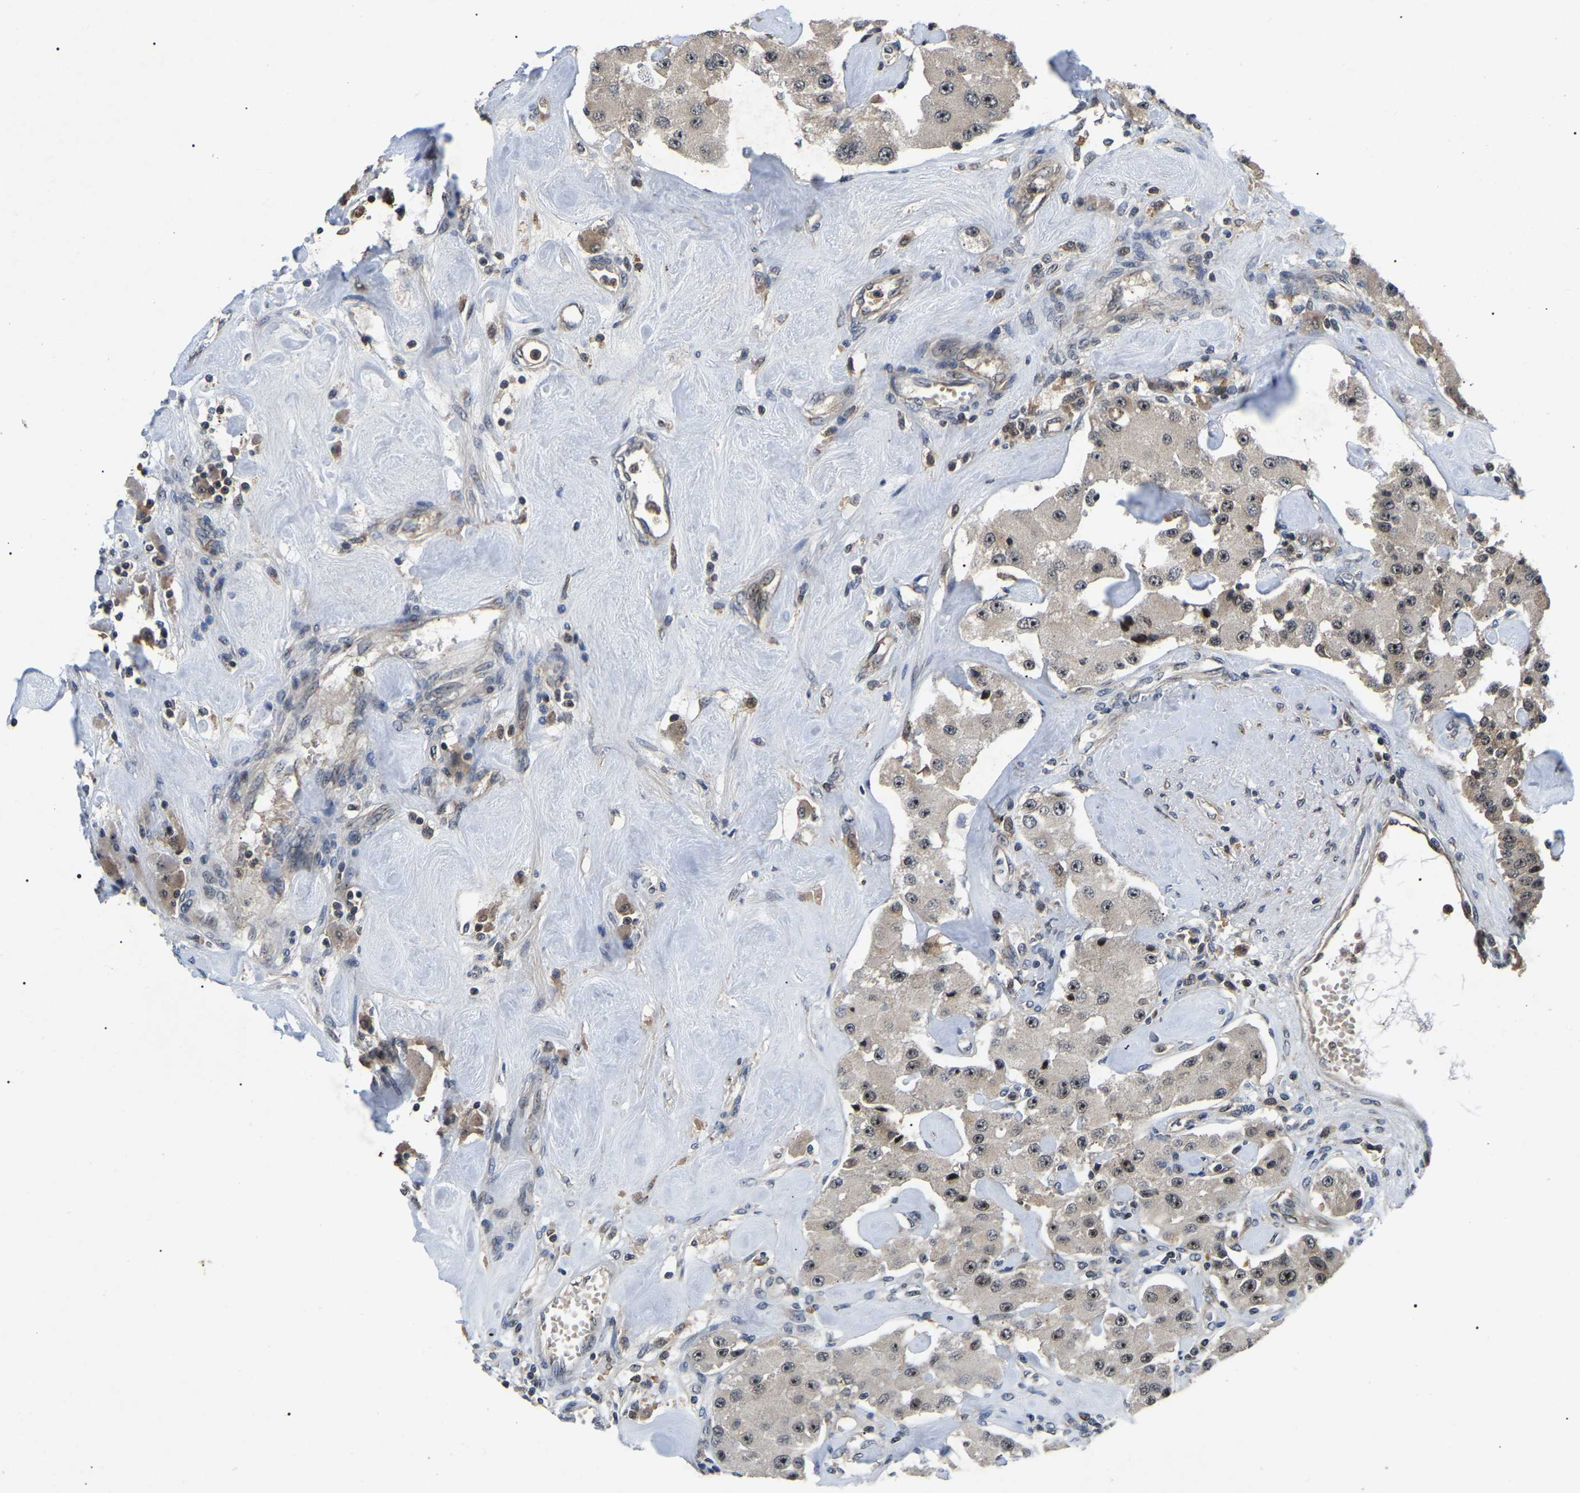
{"staining": {"intensity": "weak", "quantity": "25%-75%", "location": "nuclear"}, "tissue": "carcinoid", "cell_type": "Tumor cells", "image_type": "cancer", "snomed": [{"axis": "morphology", "description": "Carcinoid, malignant, NOS"}, {"axis": "topography", "description": "Pancreas"}], "caption": "There is low levels of weak nuclear staining in tumor cells of carcinoid, as demonstrated by immunohistochemical staining (brown color).", "gene": "RBM28", "patient": {"sex": "male", "age": 41}}